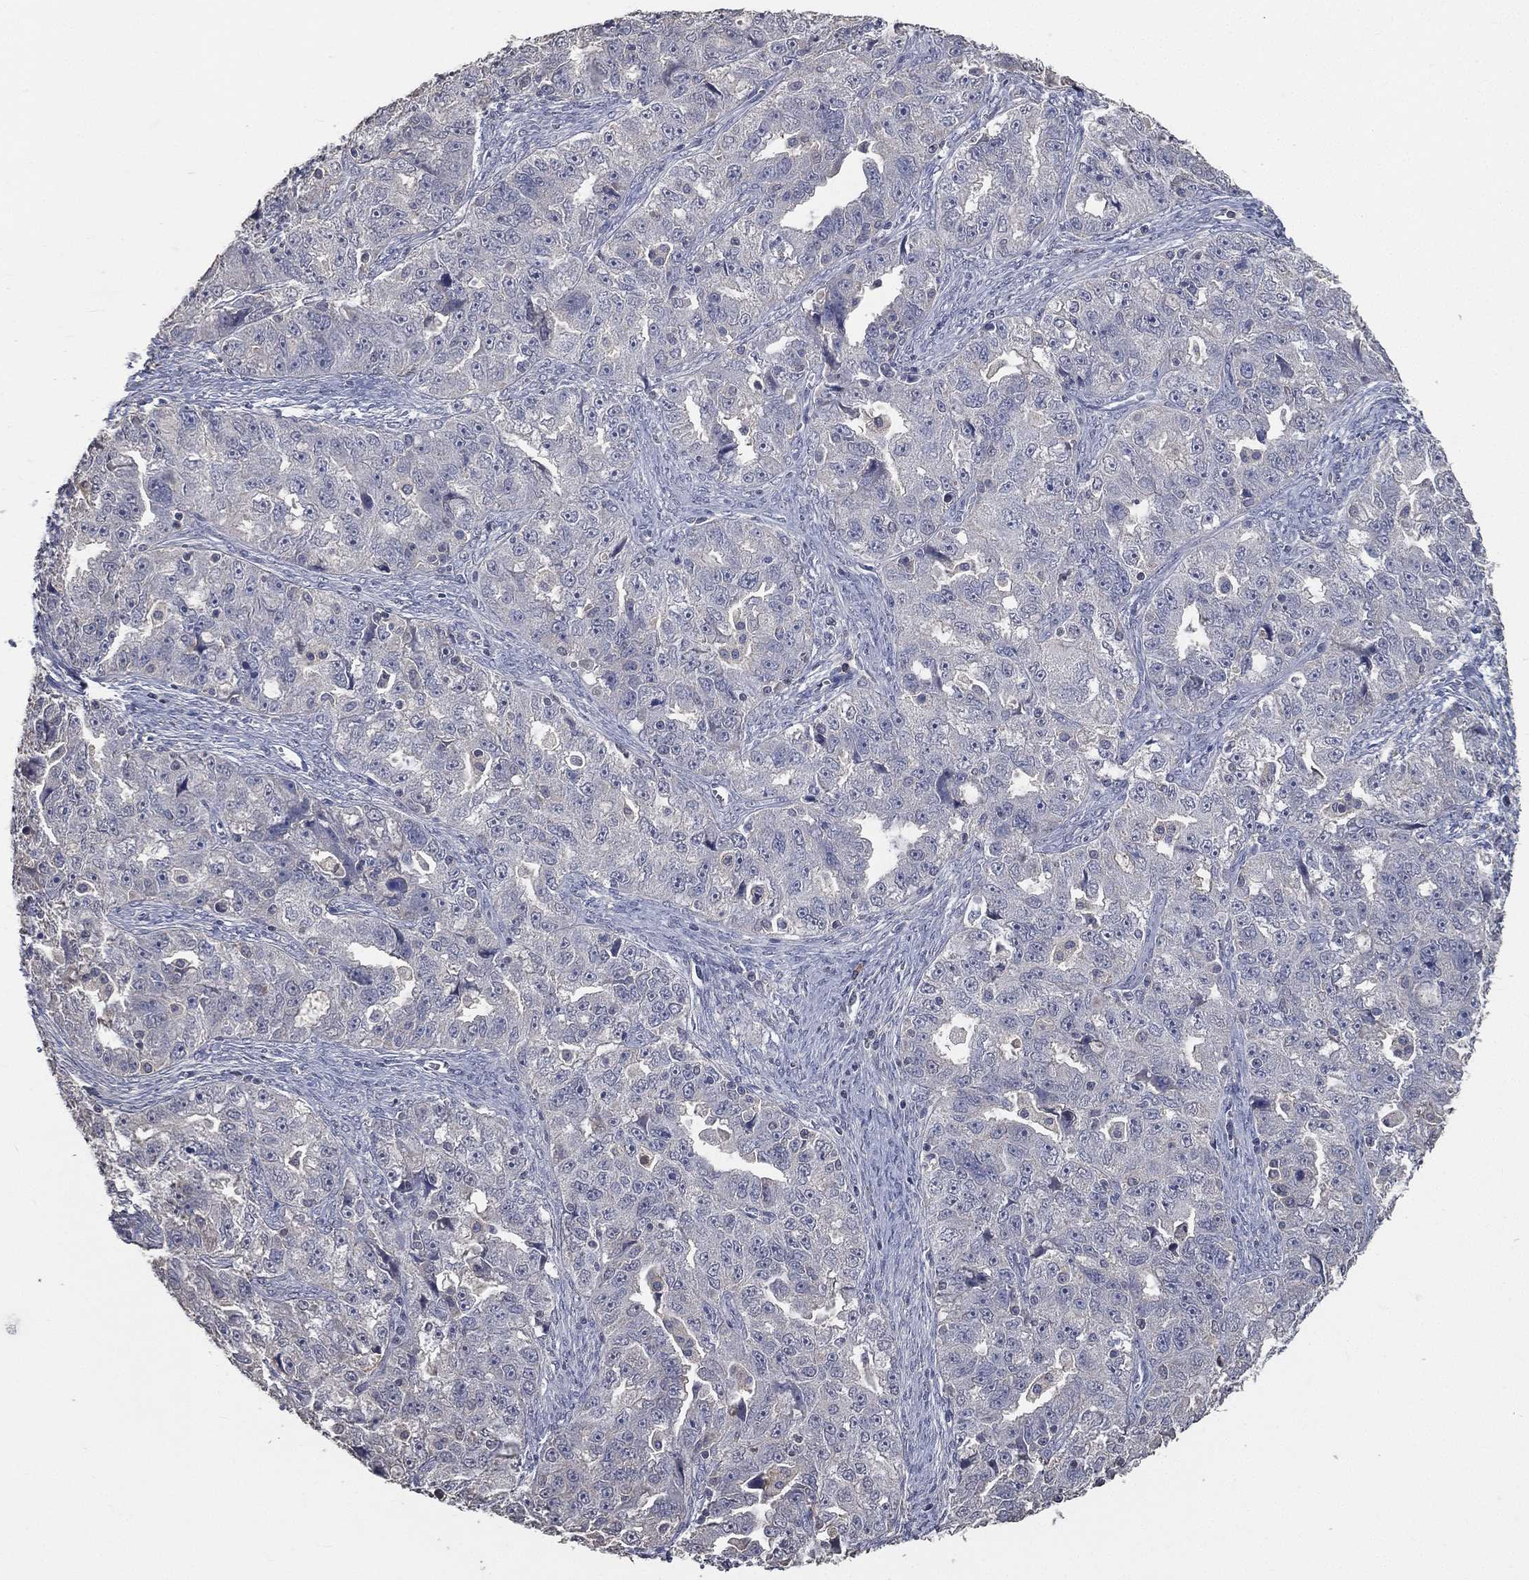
{"staining": {"intensity": "negative", "quantity": "none", "location": "none"}, "tissue": "ovarian cancer", "cell_type": "Tumor cells", "image_type": "cancer", "snomed": [{"axis": "morphology", "description": "Cystadenocarcinoma, serous, NOS"}, {"axis": "topography", "description": "Ovary"}], "caption": "Human ovarian cancer stained for a protein using immunohistochemistry shows no expression in tumor cells.", "gene": "SNAP25", "patient": {"sex": "female", "age": 51}}